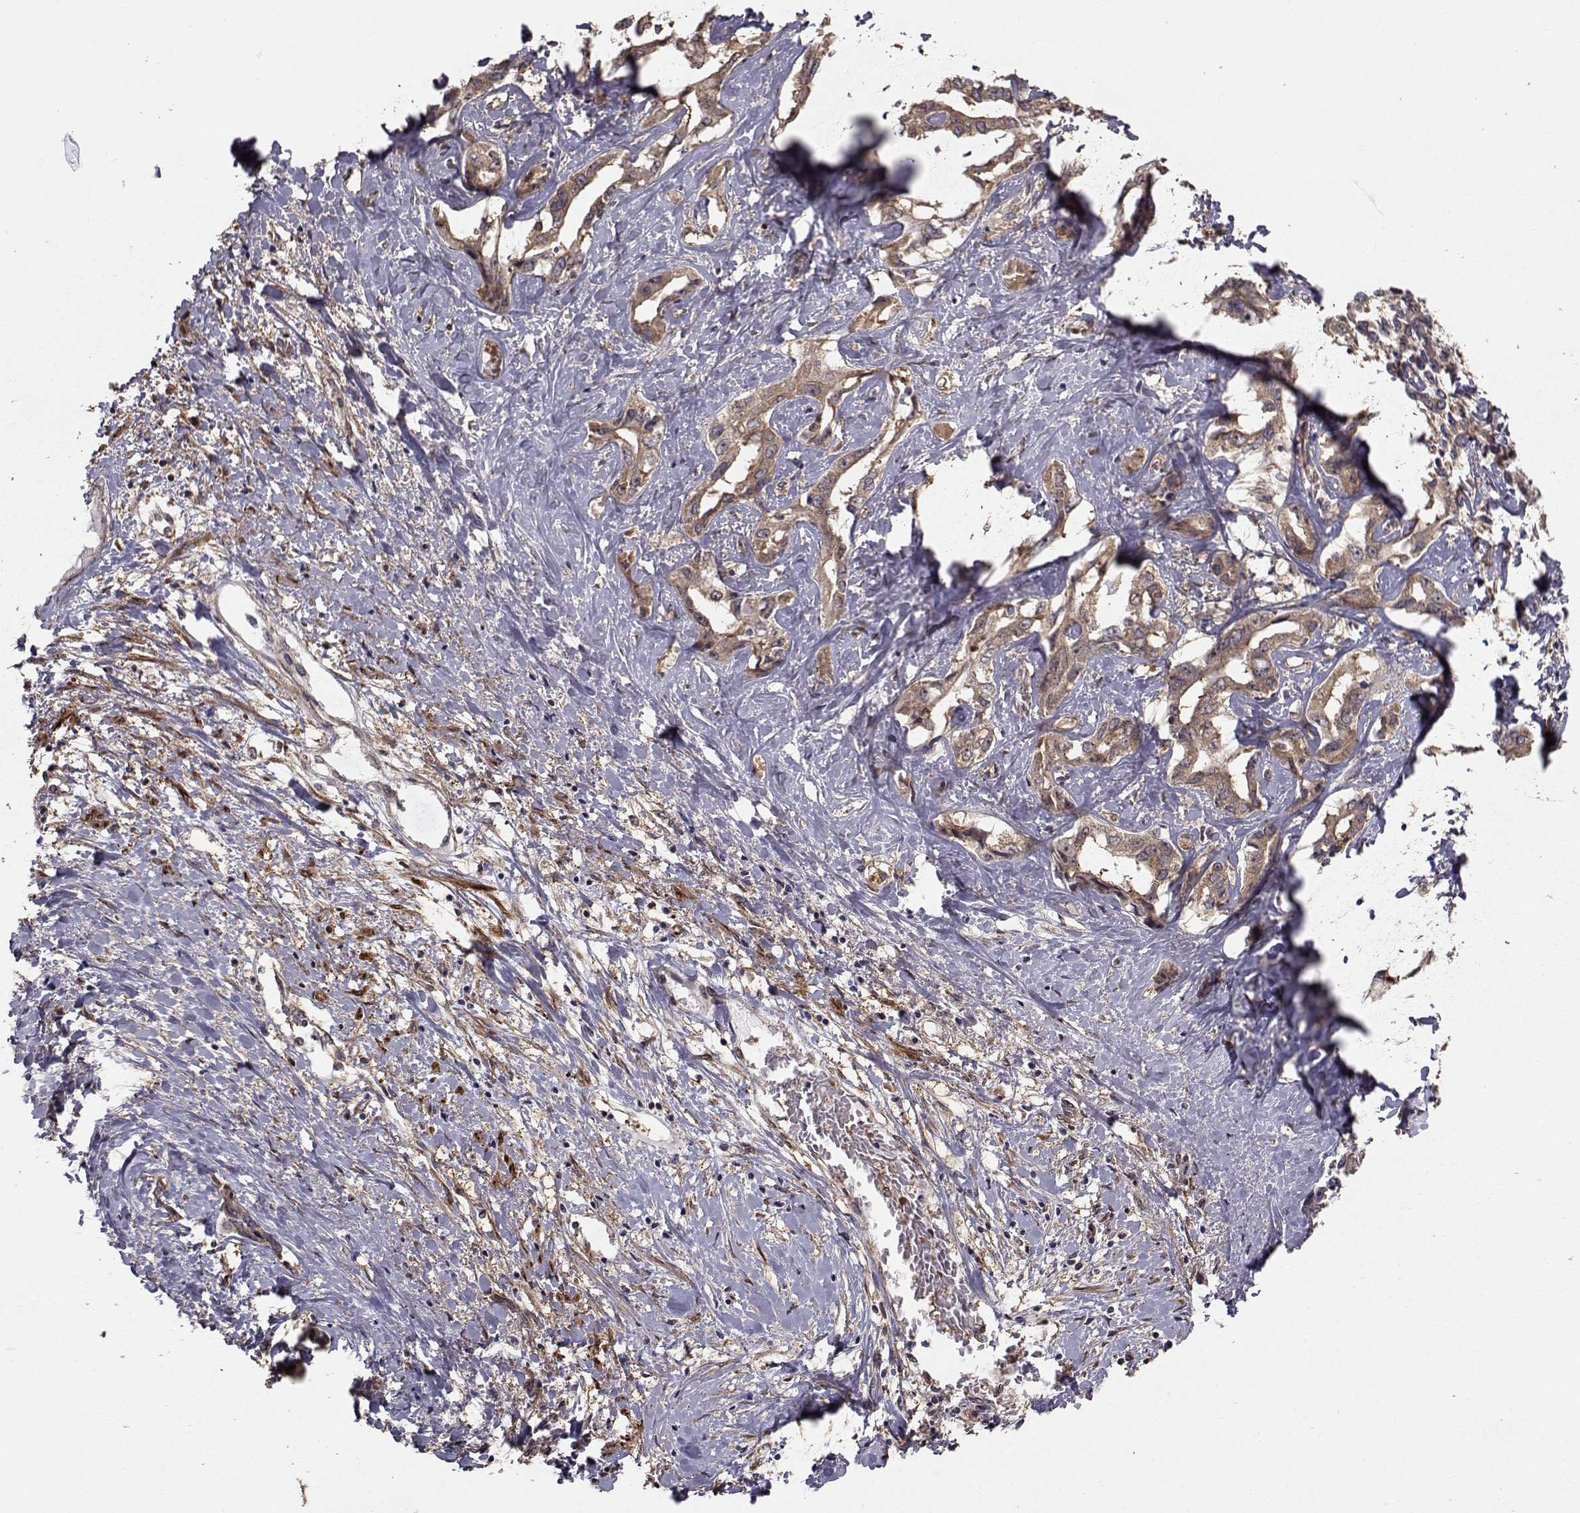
{"staining": {"intensity": "moderate", "quantity": ">75%", "location": "cytoplasmic/membranous"}, "tissue": "liver cancer", "cell_type": "Tumor cells", "image_type": "cancer", "snomed": [{"axis": "morphology", "description": "Cholangiocarcinoma"}, {"axis": "topography", "description": "Liver"}], "caption": "A medium amount of moderate cytoplasmic/membranous expression is identified in approximately >75% of tumor cells in liver cancer (cholangiocarcinoma) tissue.", "gene": "TRIP10", "patient": {"sex": "male", "age": 59}}